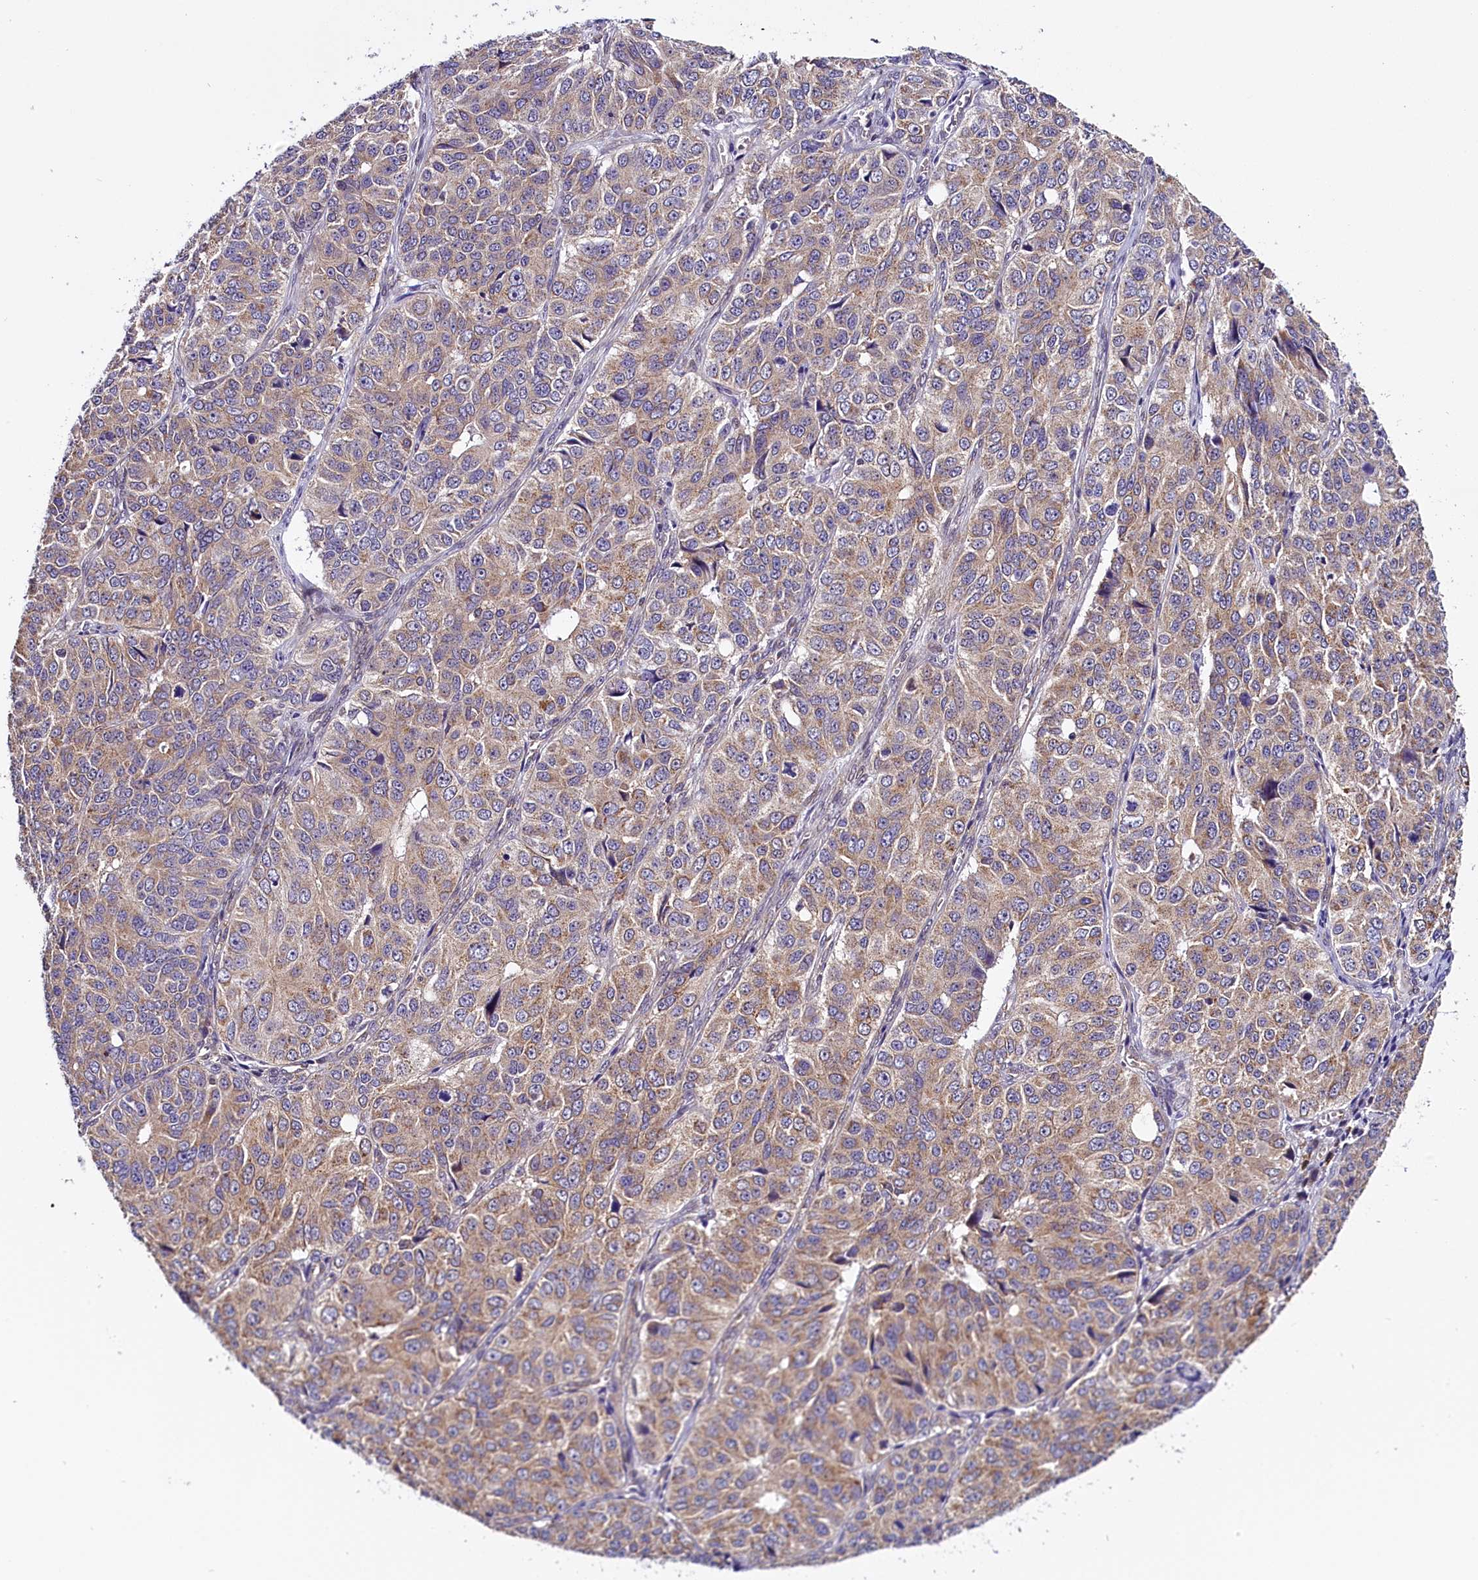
{"staining": {"intensity": "weak", "quantity": ">75%", "location": "cytoplasmic/membranous"}, "tissue": "ovarian cancer", "cell_type": "Tumor cells", "image_type": "cancer", "snomed": [{"axis": "morphology", "description": "Carcinoma, endometroid"}, {"axis": "topography", "description": "Ovary"}], "caption": "Tumor cells display low levels of weak cytoplasmic/membranous positivity in about >75% of cells in endometroid carcinoma (ovarian).", "gene": "UACA", "patient": {"sex": "female", "age": 51}}